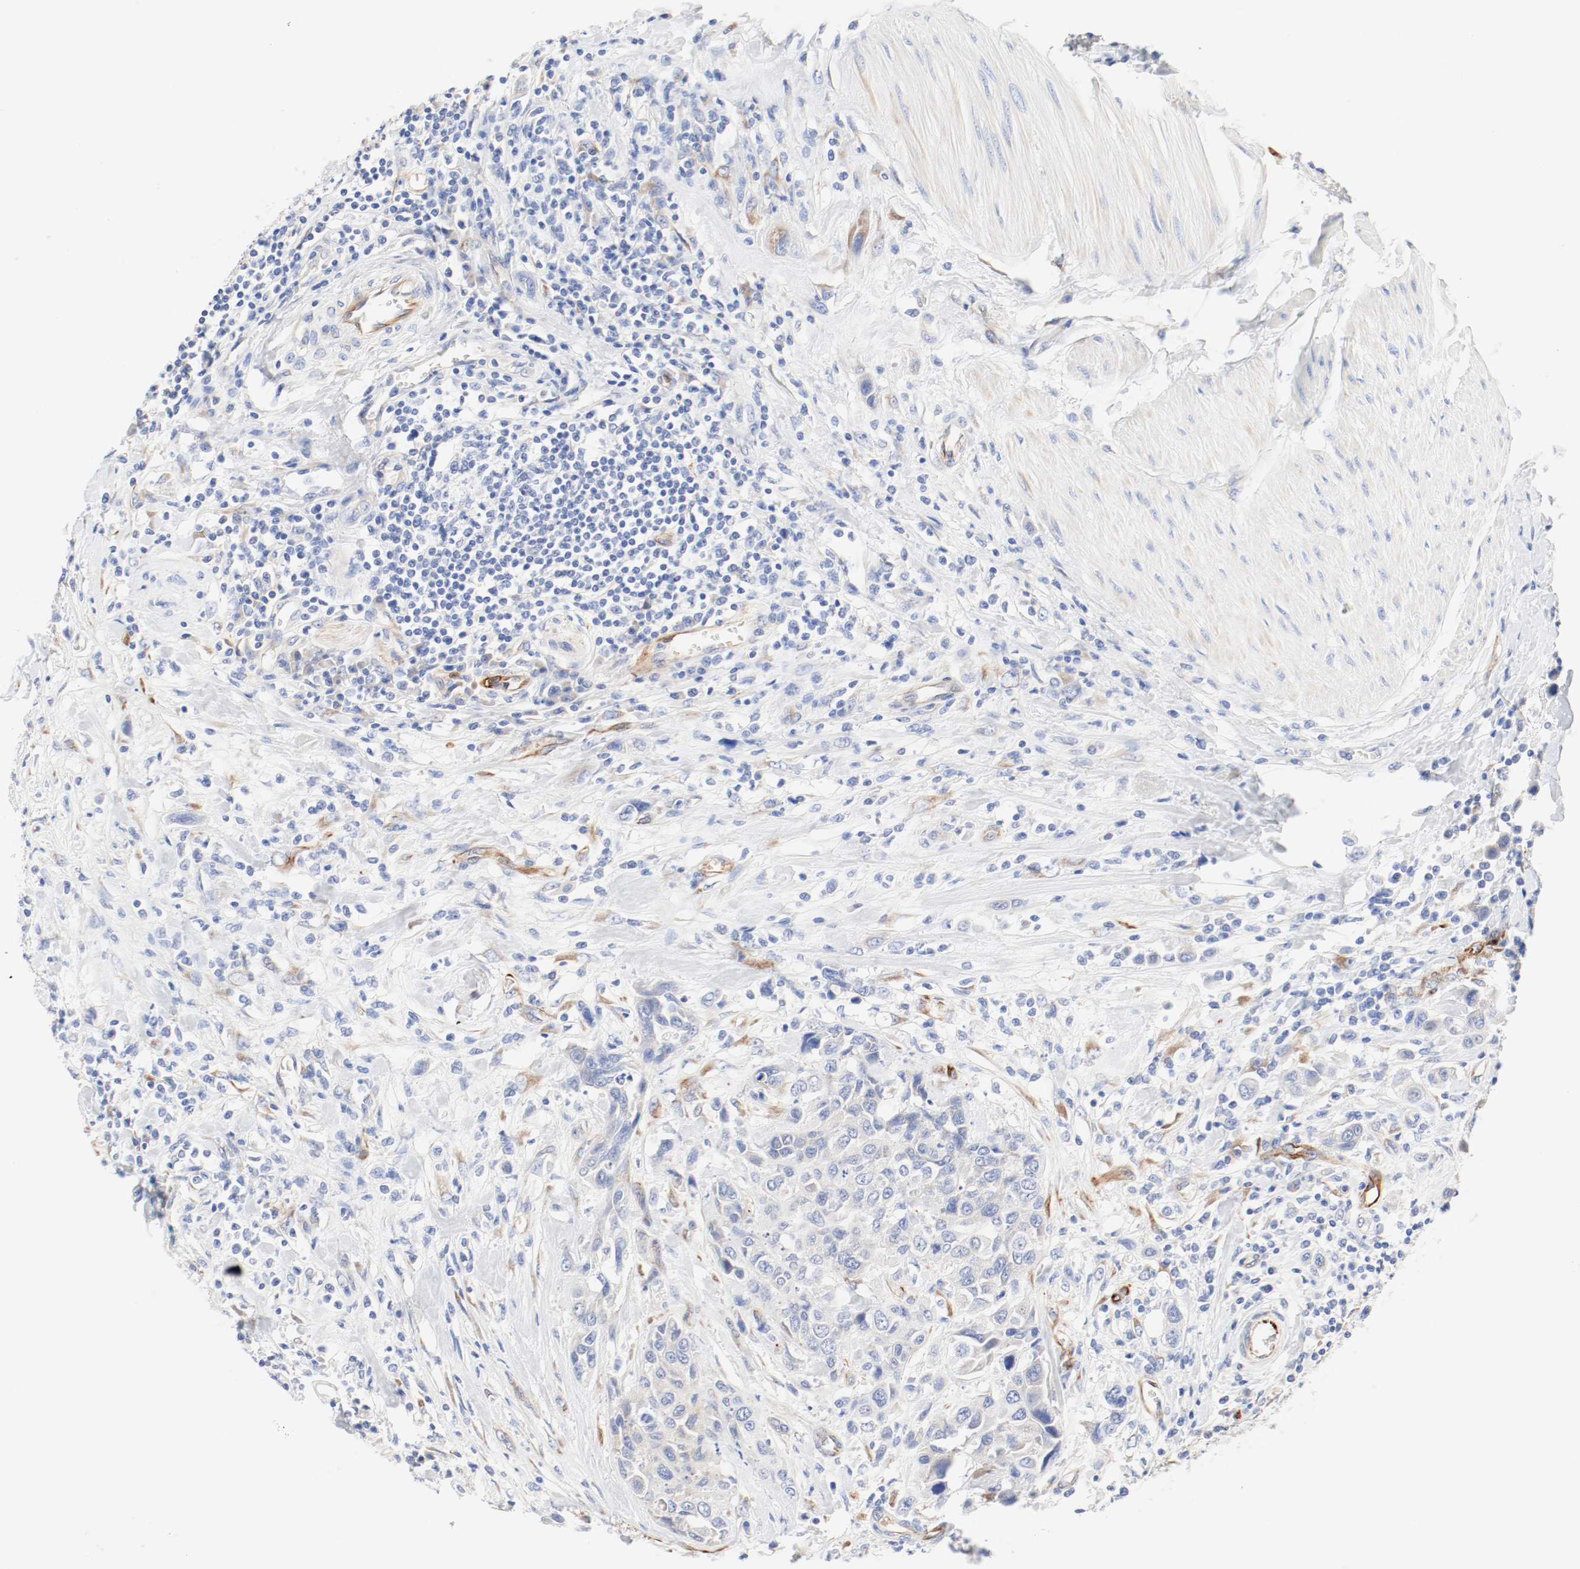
{"staining": {"intensity": "weak", "quantity": "<25%", "location": "cytoplasmic/membranous"}, "tissue": "urothelial cancer", "cell_type": "Tumor cells", "image_type": "cancer", "snomed": [{"axis": "morphology", "description": "Urothelial carcinoma, High grade"}, {"axis": "topography", "description": "Urinary bladder"}], "caption": "A high-resolution micrograph shows immunohistochemistry (IHC) staining of urothelial cancer, which exhibits no significant expression in tumor cells. Nuclei are stained in blue.", "gene": "GIT1", "patient": {"sex": "male", "age": 50}}